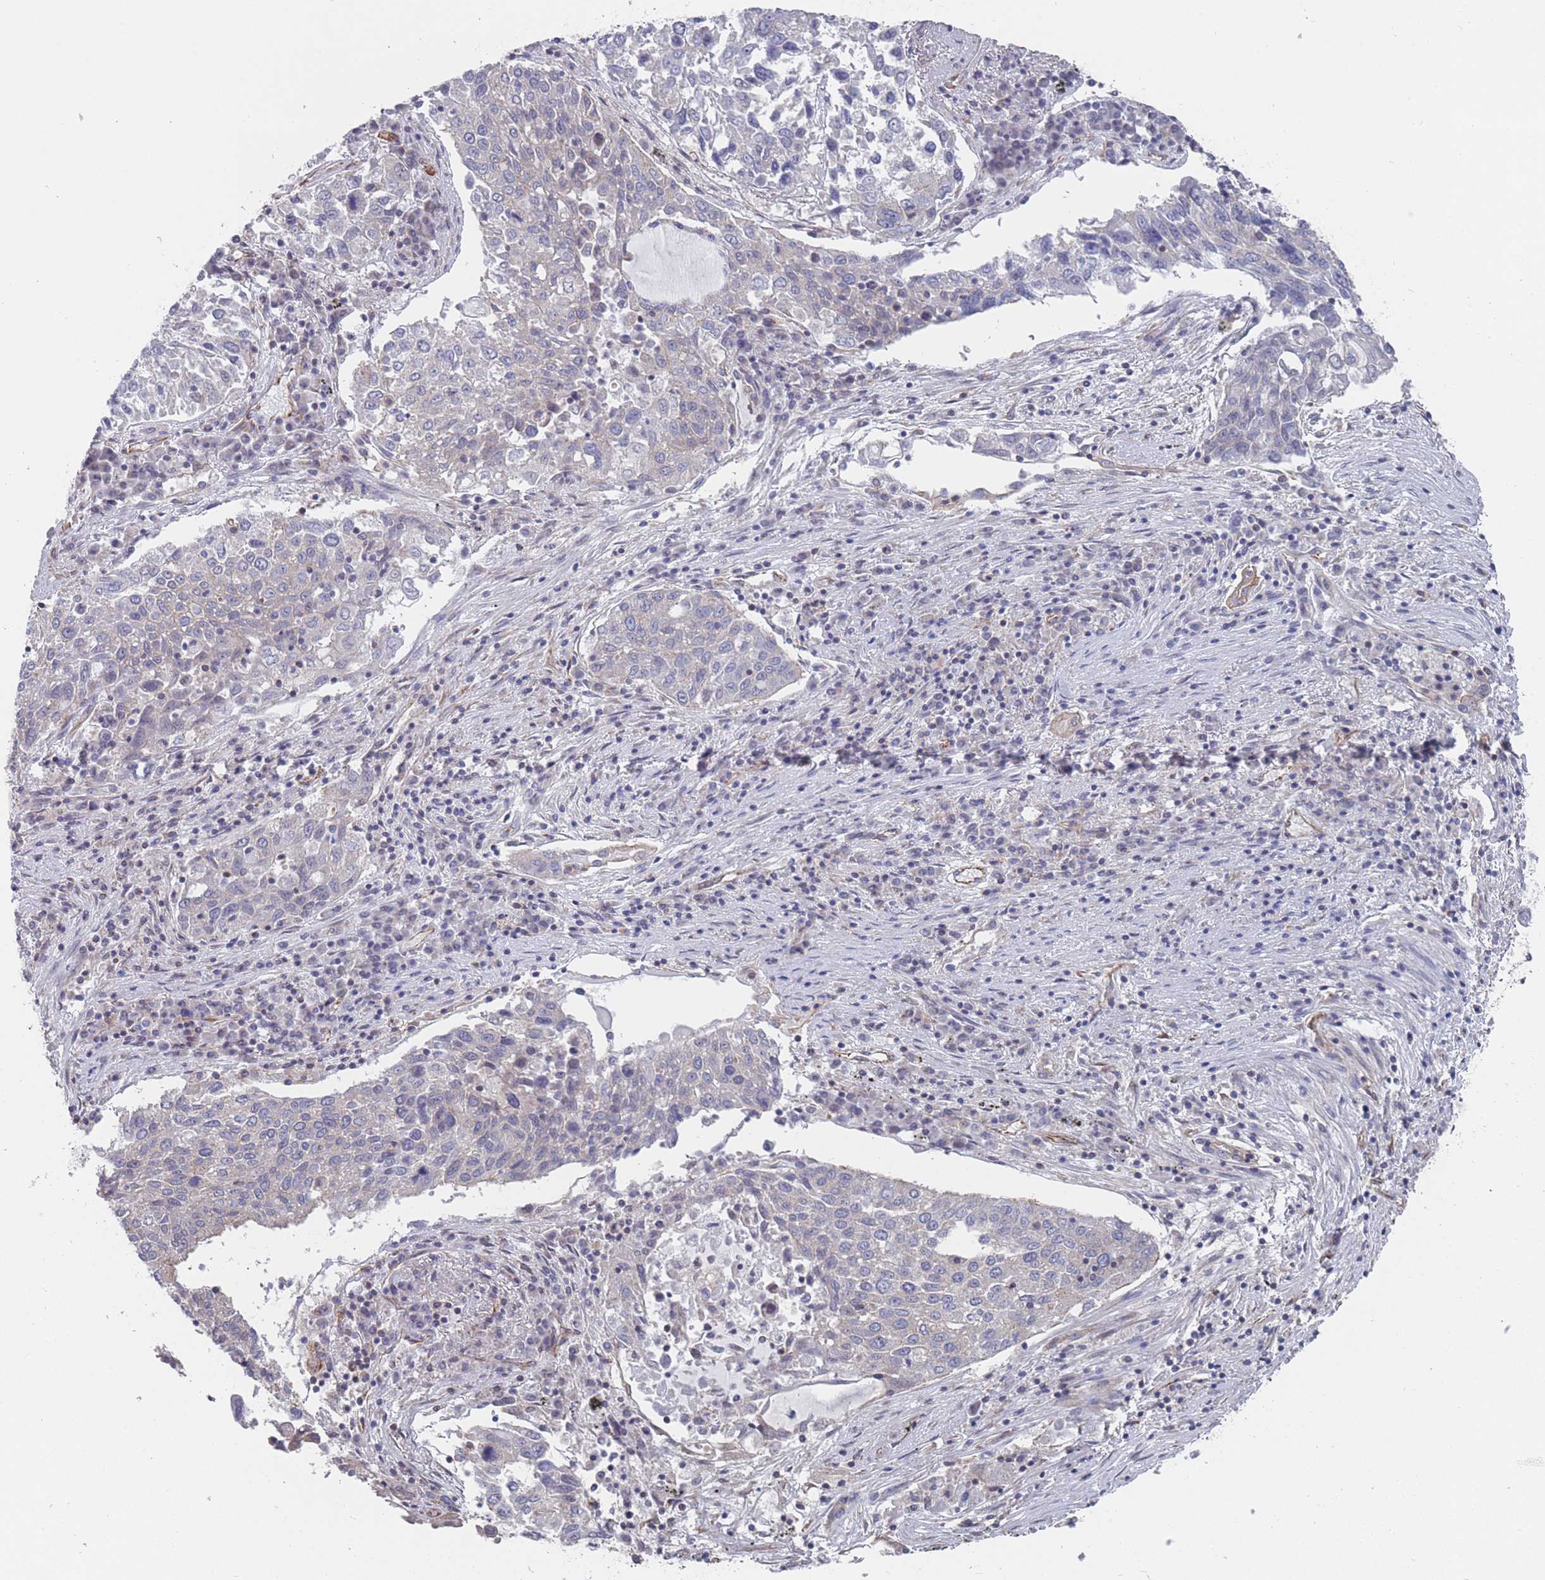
{"staining": {"intensity": "negative", "quantity": "none", "location": "none"}, "tissue": "lung cancer", "cell_type": "Tumor cells", "image_type": "cancer", "snomed": [{"axis": "morphology", "description": "Squamous cell carcinoma, NOS"}, {"axis": "topography", "description": "Lung"}], "caption": "Immunohistochemistry of lung cancer (squamous cell carcinoma) exhibits no expression in tumor cells. (DAB IHC, high magnification).", "gene": "SLC1A6", "patient": {"sex": "male", "age": 65}}